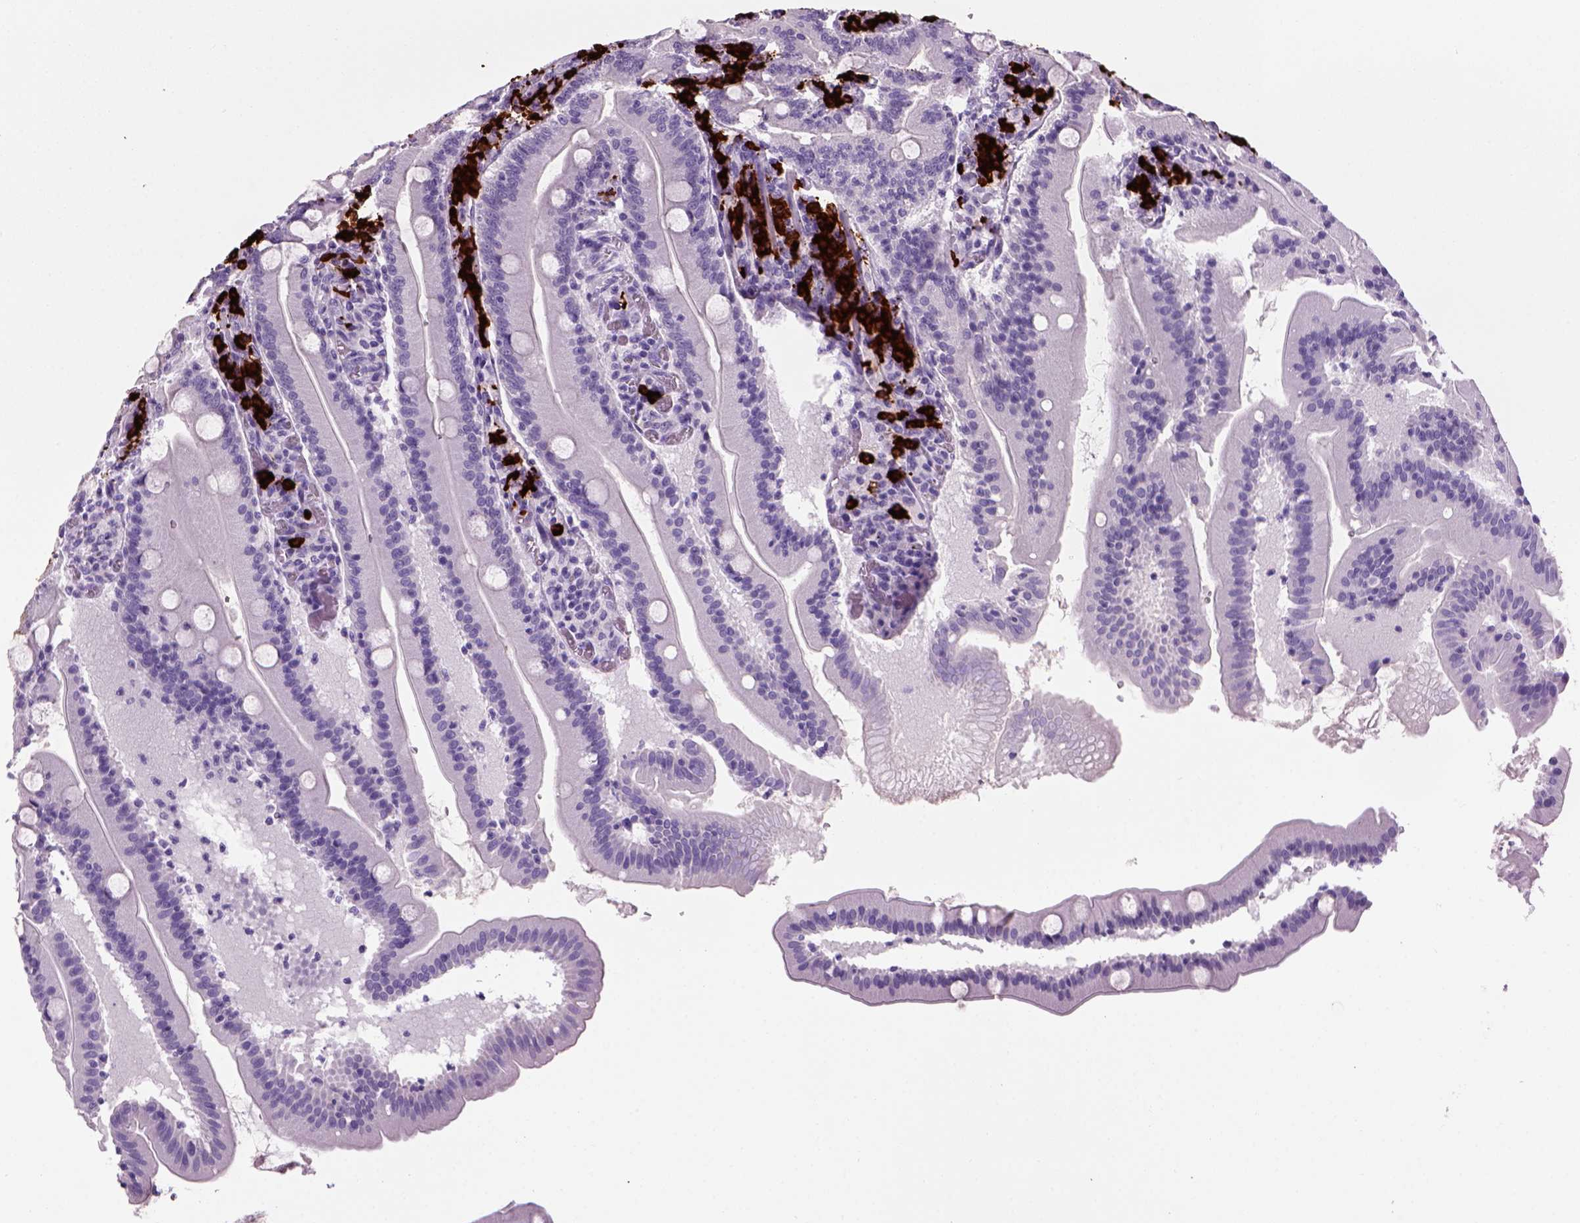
{"staining": {"intensity": "negative", "quantity": "none", "location": "none"}, "tissue": "small intestine", "cell_type": "Glandular cells", "image_type": "normal", "snomed": [{"axis": "morphology", "description": "Normal tissue, NOS"}, {"axis": "topography", "description": "Small intestine"}], "caption": "Immunohistochemistry of unremarkable small intestine shows no positivity in glandular cells.", "gene": "MZB1", "patient": {"sex": "male", "age": 37}}